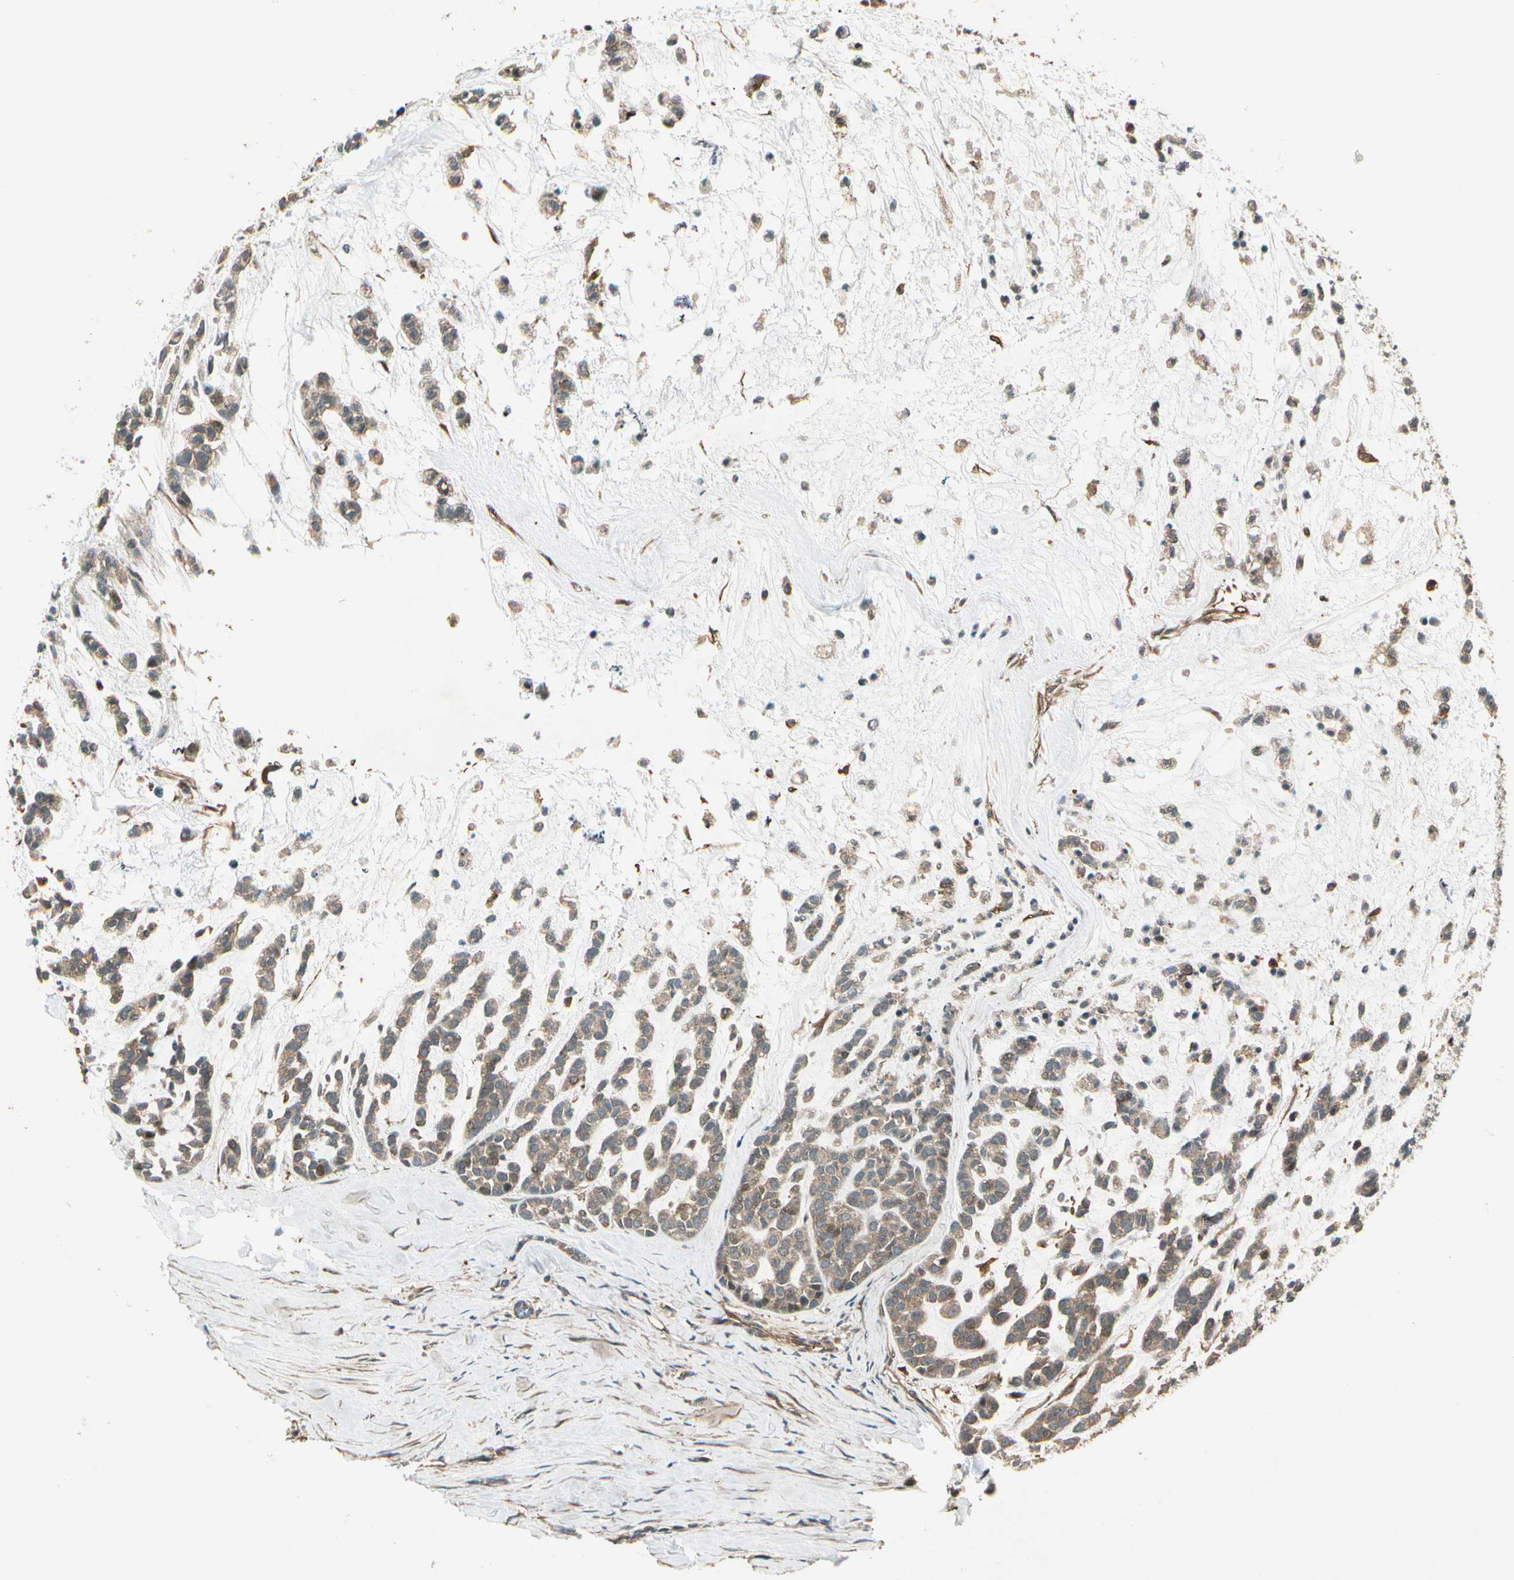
{"staining": {"intensity": "weak", "quantity": ">75%", "location": "cytoplasmic/membranous"}, "tissue": "head and neck cancer", "cell_type": "Tumor cells", "image_type": "cancer", "snomed": [{"axis": "morphology", "description": "Adenocarcinoma, NOS"}, {"axis": "morphology", "description": "Adenoma, NOS"}, {"axis": "topography", "description": "Head-Neck"}], "caption": "There is low levels of weak cytoplasmic/membranous staining in tumor cells of head and neck adenoma, as demonstrated by immunohistochemical staining (brown color).", "gene": "FKBP15", "patient": {"sex": "female", "age": 55}}